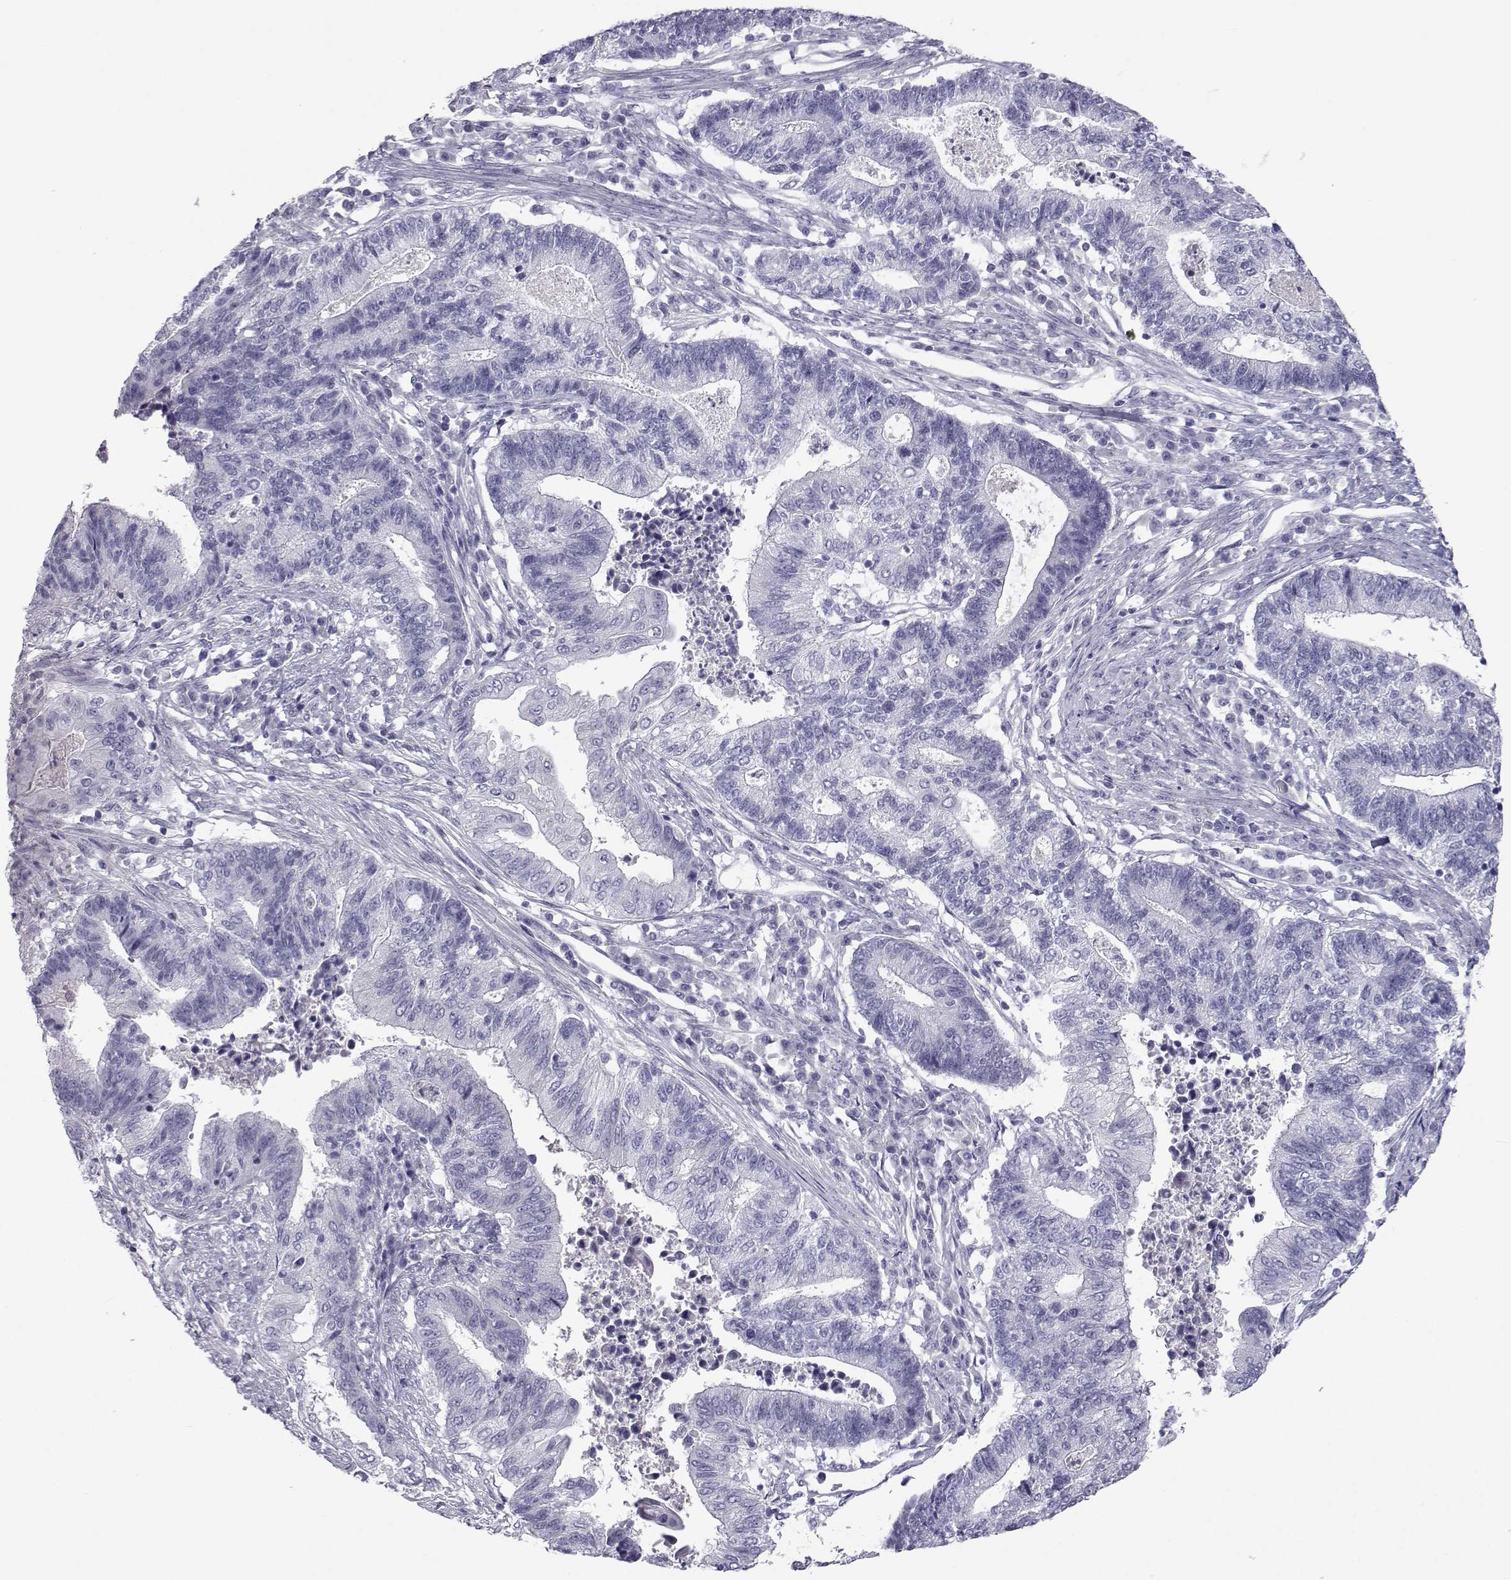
{"staining": {"intensity": "negative", "quantity": "none", "location": "none"}, "tissue": "endometrial cancer", "cell_type": "Tumor cells", "image_type": "cancer", "snomed": [{"axis": "morphology", "description": "Adenocarcinoma, NOS"}, {"axis": "topography", "description": "Uterus"}, {"axis": "topography", "description": "Endometrium"}], "caption": "Adenocarcinoma (endometrial) was stained to show a protein in brown. There is no significant positivity in tumor cells.", "gene": "PCSK1N", "patient": {"sex": "female", "age": 54}}